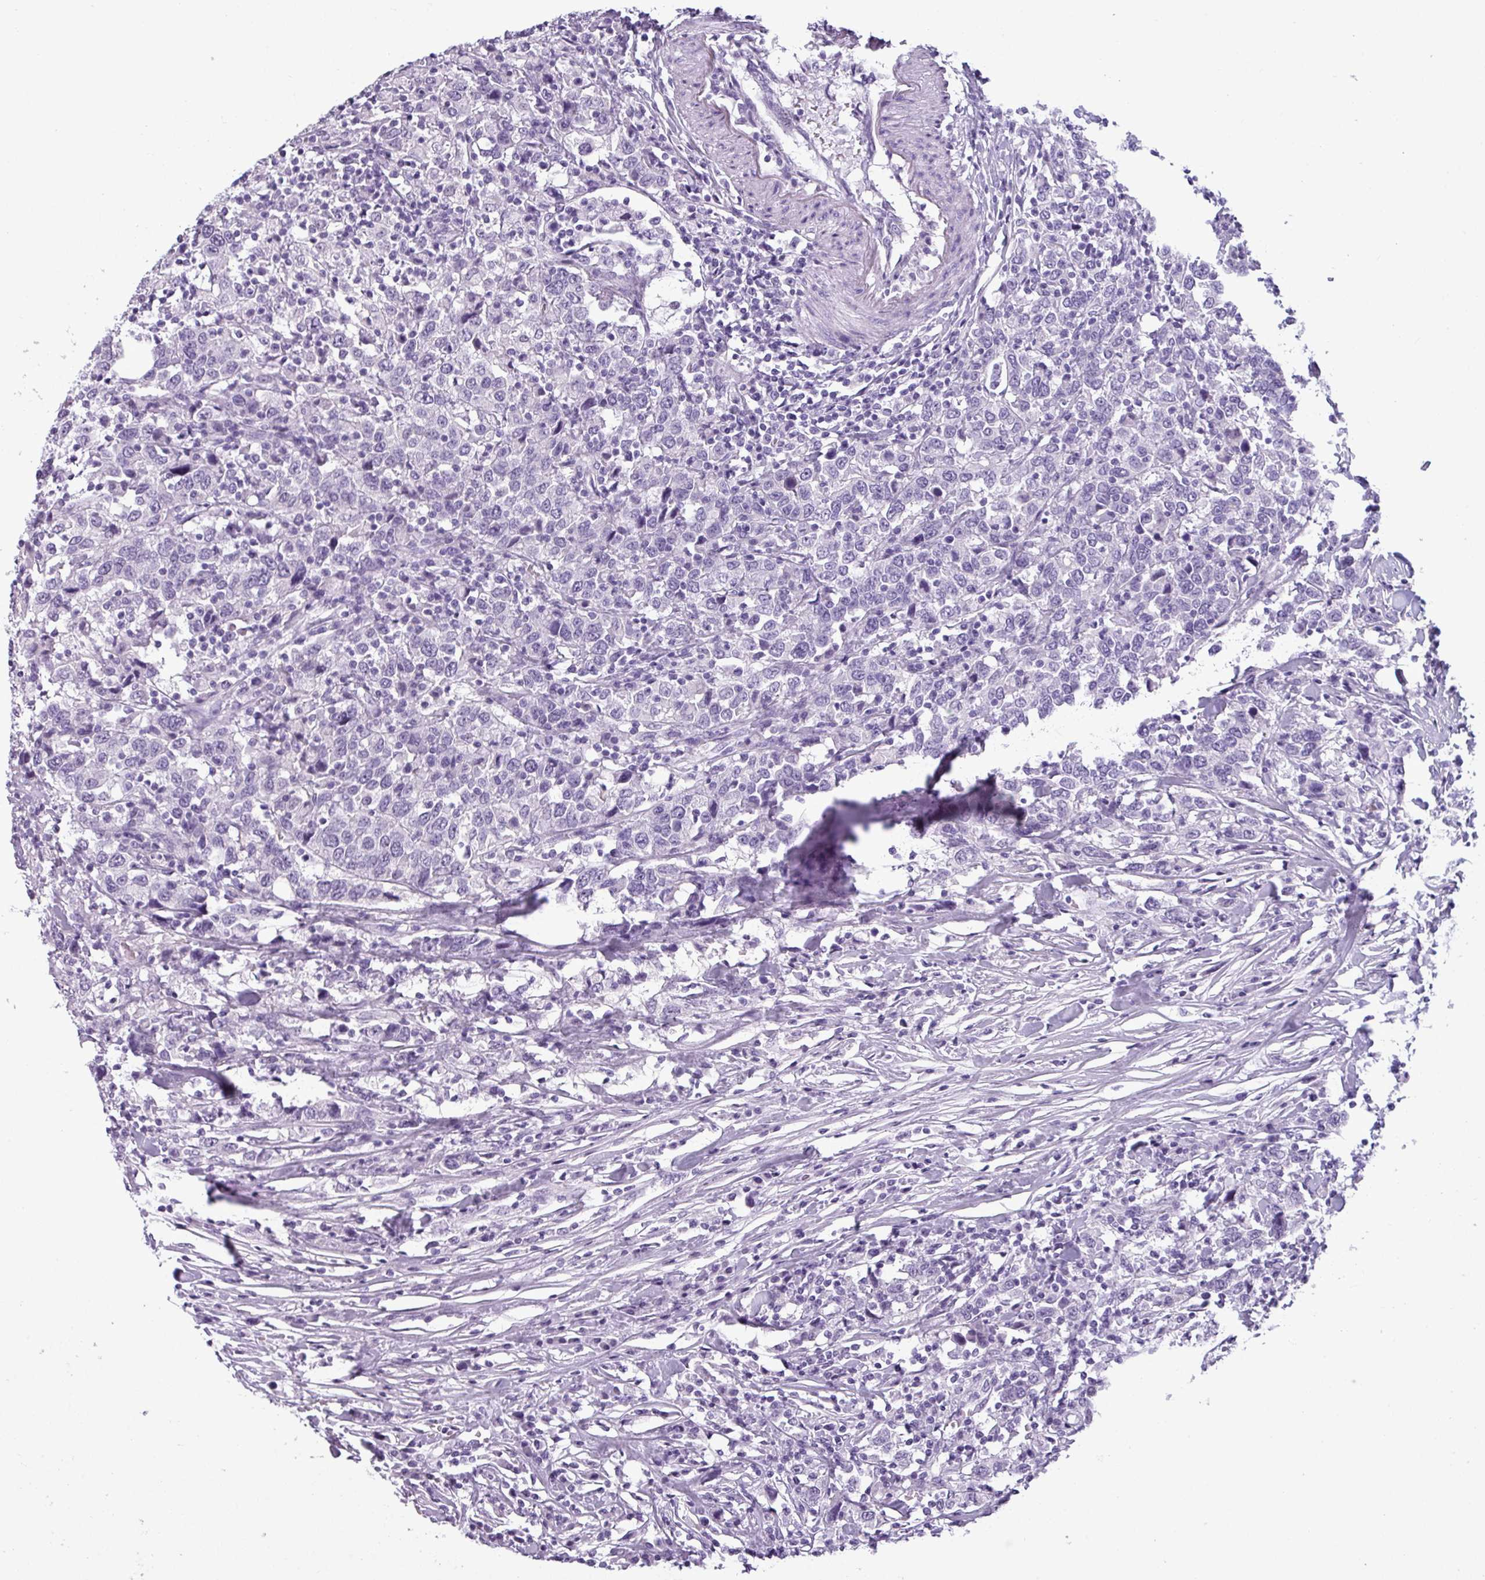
{"staining": {"intensity": "negative", "quantity": "none", "location": "none"}, "tissue": "urothelial cancer", "cell_type": "Tumor cells", "image_type": "cancer", "snomed": [{"axis": "morphology", "description": "Urothelial carcinoma, High grade"}, {"axis": "topography", "description": "Urinary bladder"}], "caption": "Protein analysis of urothelial carcinoma (high-grade) exhibits no significant staining in tumor cells.", "gene": "SRGAP1", "patient": {"sex": "male", "age": 61}}